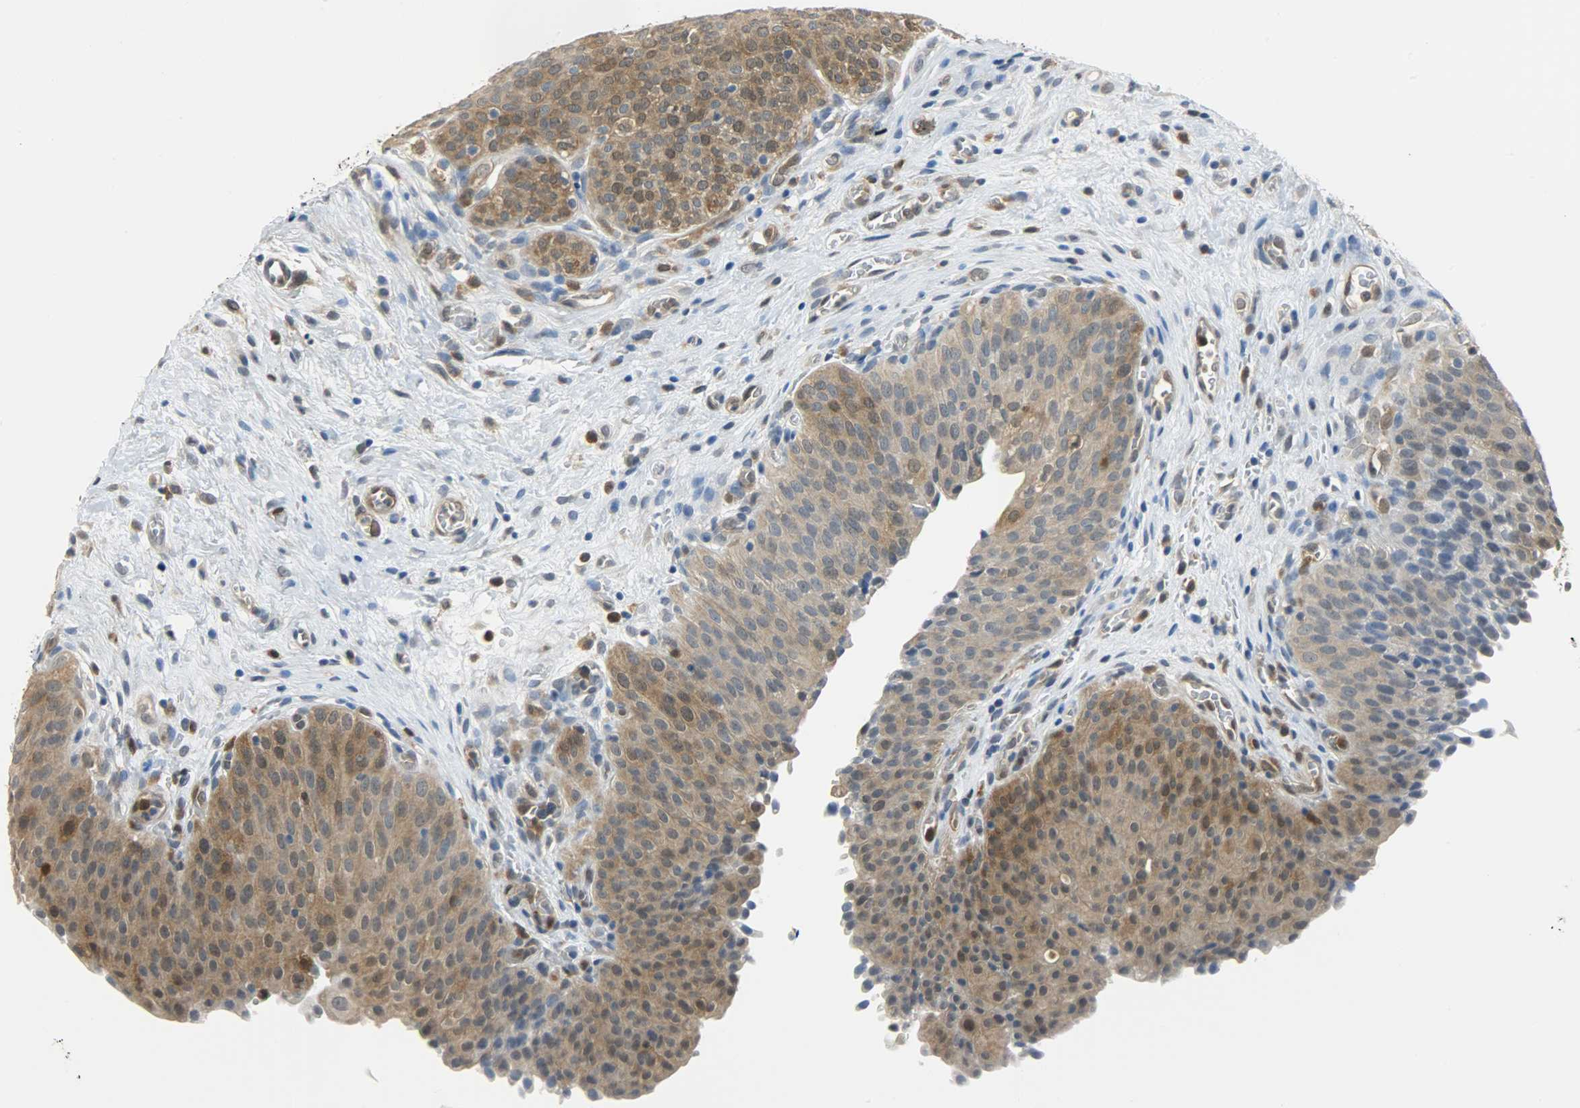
{"staining": {"intensity": "moderate", "quantity": ">75%", "location": "cytoplasmic/membranous,nuclear"}, "tissue": "urinary bladder", "cell_type": "Urothelial cells", "image_type": "normal", "snomed": [{"axis": "morphology", "description": "Normal tissue, NOS"}, {"axis": "morphology", "description": "Dysplasia, NOS"}, {"axis": "topography", "description": "Urinary bladder"}], "caption": "Immunohistochemical staining of unremarkable urinary bladder displays moderate cytoplasmic/membranous,nuclear protein positivity in about >75% of urothelial cells. (brown staining indicates protein expression, while blue staining denotes nuclei).", "gene": "EIF4EBP1", "patient": {"sex": "male", "age": 35}}